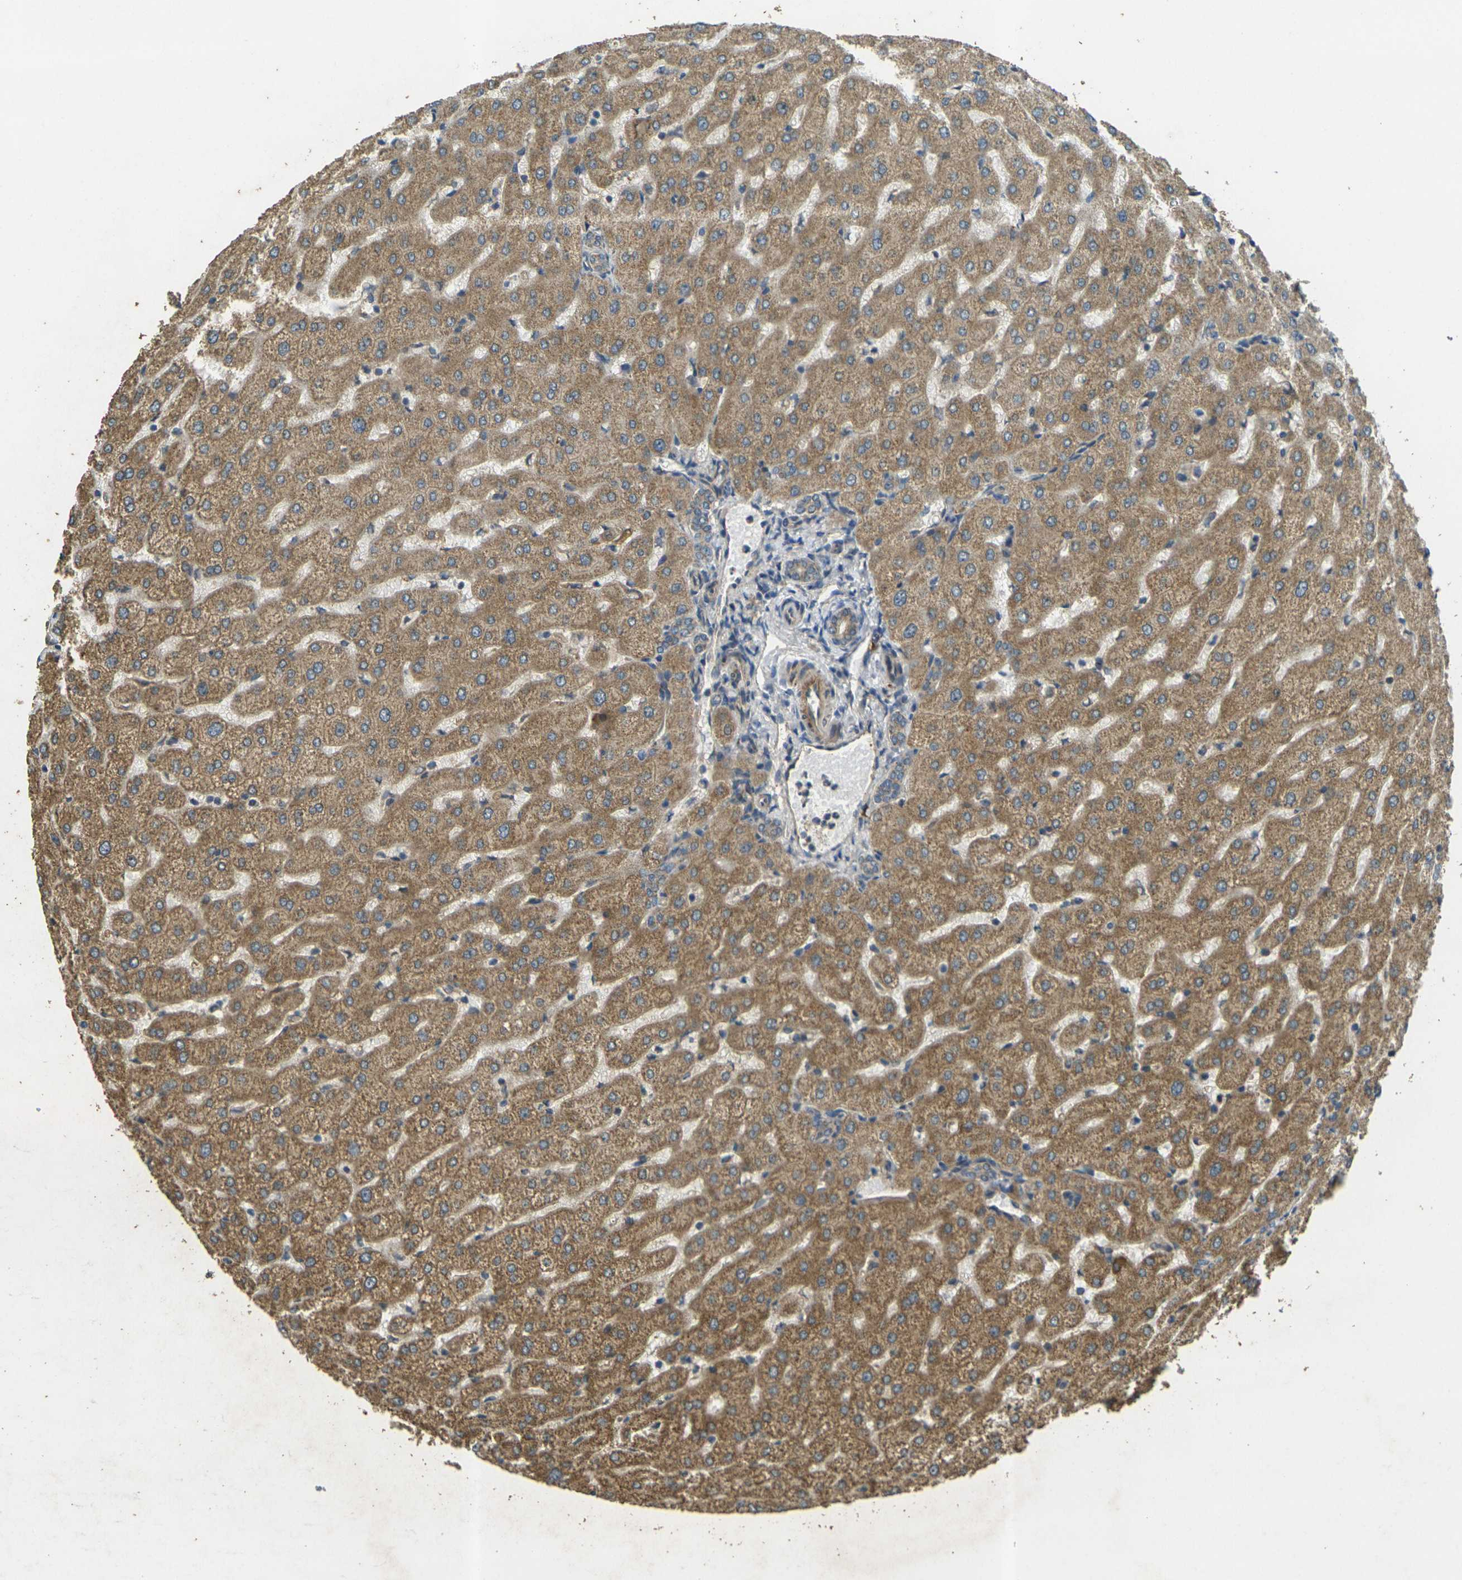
{"staining": {"intensity": "moderate", "quantity": ">75%", "location": "cytoplasmic/membranous"}, "tissue": "liver", "cell_type": "Cholangiocytes", "image_type": "normal", "snomed": [{"axis": "morphology", "description": "Normal tissue, NOS"}, {"axis": "morphology", "description": "Fibrosis, NOS"}, {"axis": "topography", "description": "Liver"}], "caption": "IHC of benign human liver reveals medium levels of moderate cytoplasmic/membranous expression in about >75% of cholangiocytes.", "gene": "IGF1R", "patient": {"sex": "female", "age": 29}}